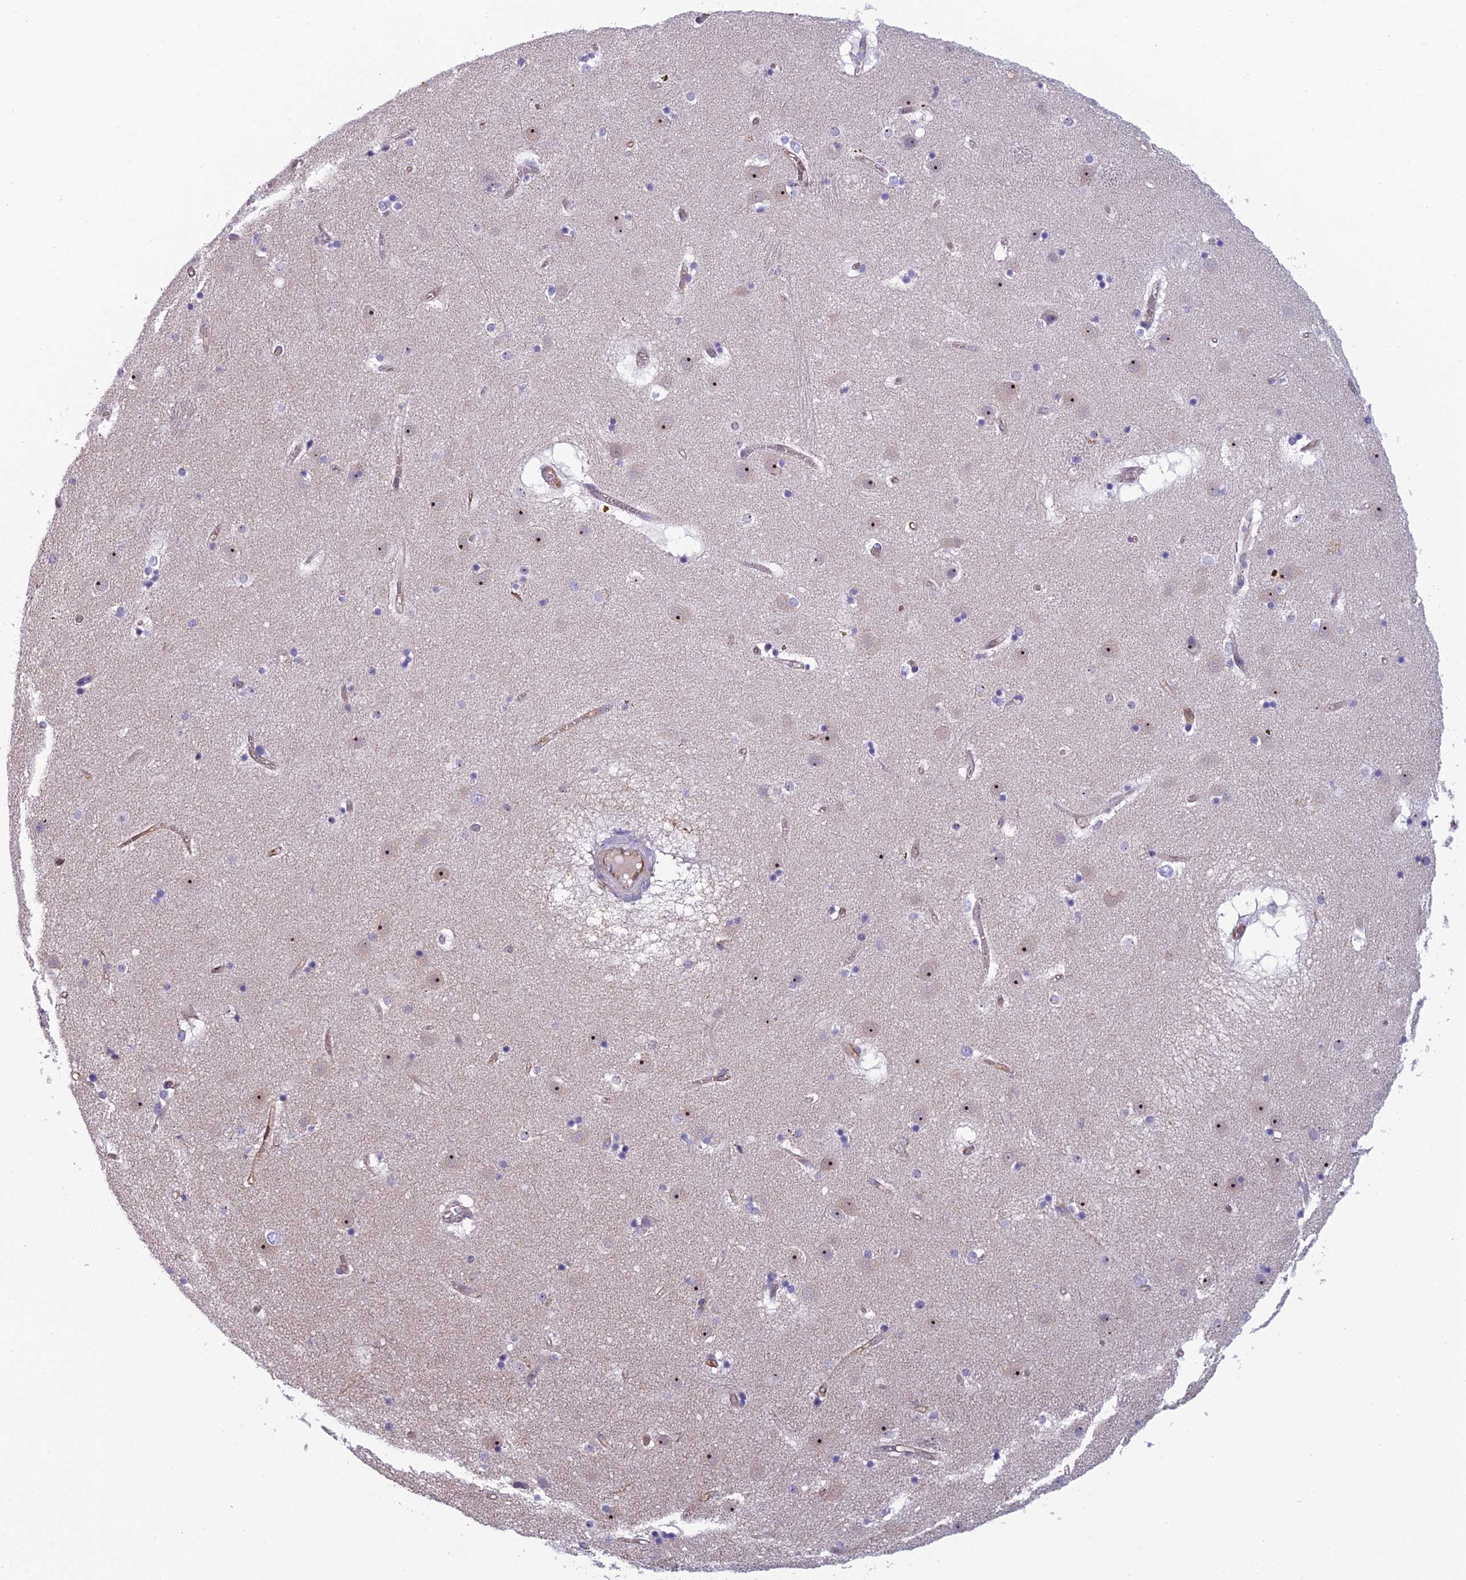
{"staining": {"intensity": "negative", "quantity": "none", "location": "none"}, "tissue": "caudate", "cell_type": "Glial cells", "image_type": "normal", "snomed": [{"axis": "morphology", "description": "Normal tissue, NOS"}, {"axis": "topography", "description": "Lateral ventricle wall"}], "caption": "Immunohistochemistry image of normal caudate: caudate stained with DAB (3,3'-diaminobenzidine) displays no significant protein positivity in glial cells.", "gene": "NOC2L", "patient": {"sex": "male", "age": 70}}